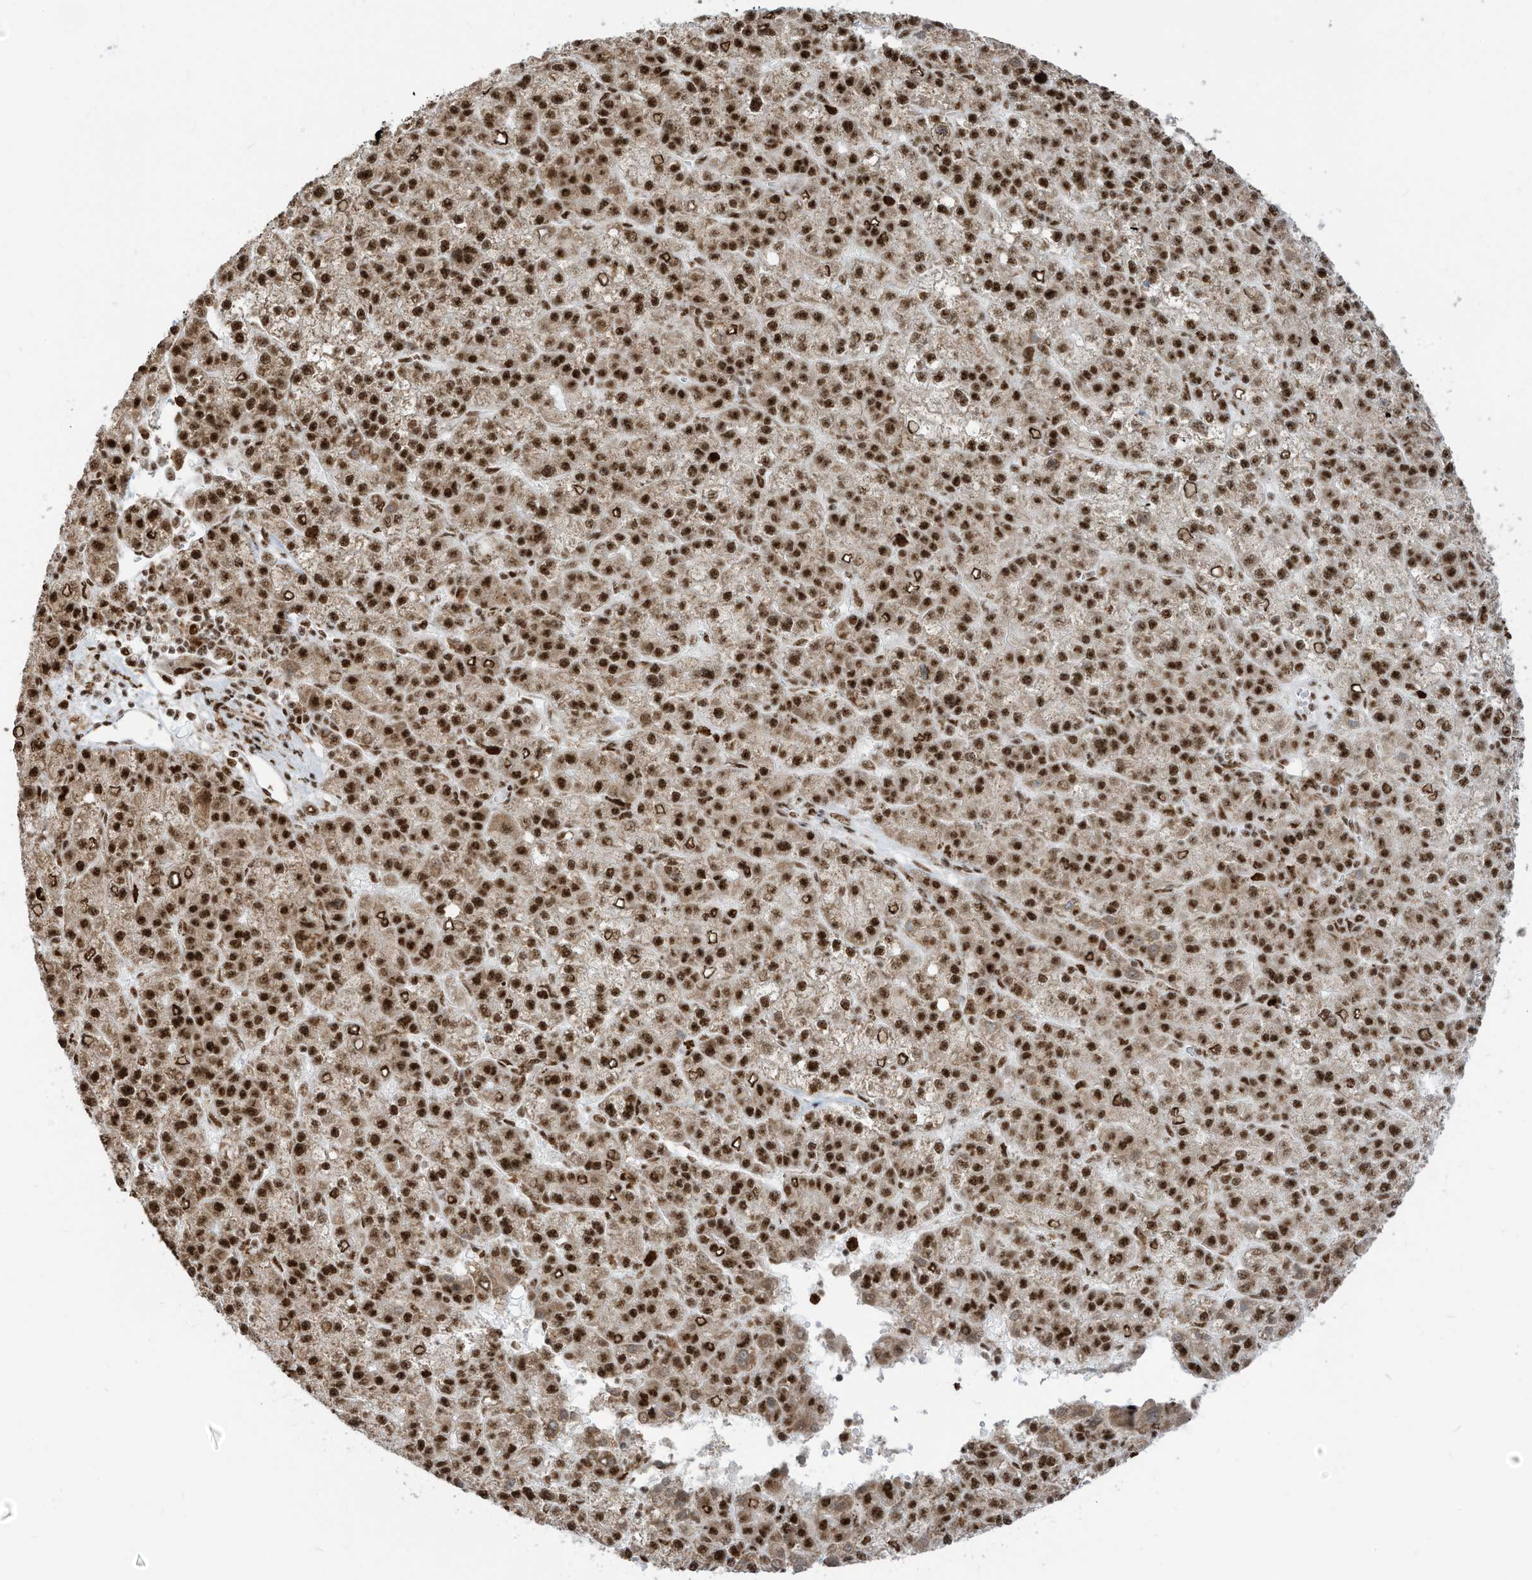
{"staining": {"intensity": "strong", "quantity": ">75%", "location": "nuclear"}, "tissue": "liver cancer", "cell_type": "Tumor cells", "image_type": "cancer", "snomed": [{"axis": "morphology", "description": "Carcinoma, Hepatocellular, NOS"}, {"axis": "topography", "description": "Liver"}], "caption": "An immunohistochemistry (IHC) micrograph of tumor tissue is shown. Protein staining in brown labels strong nuclear positivity in liver hepatocellular carcinoma within tumor cells.", "gene": "LBH", "patient": {"sex": "female", "age": 58}}